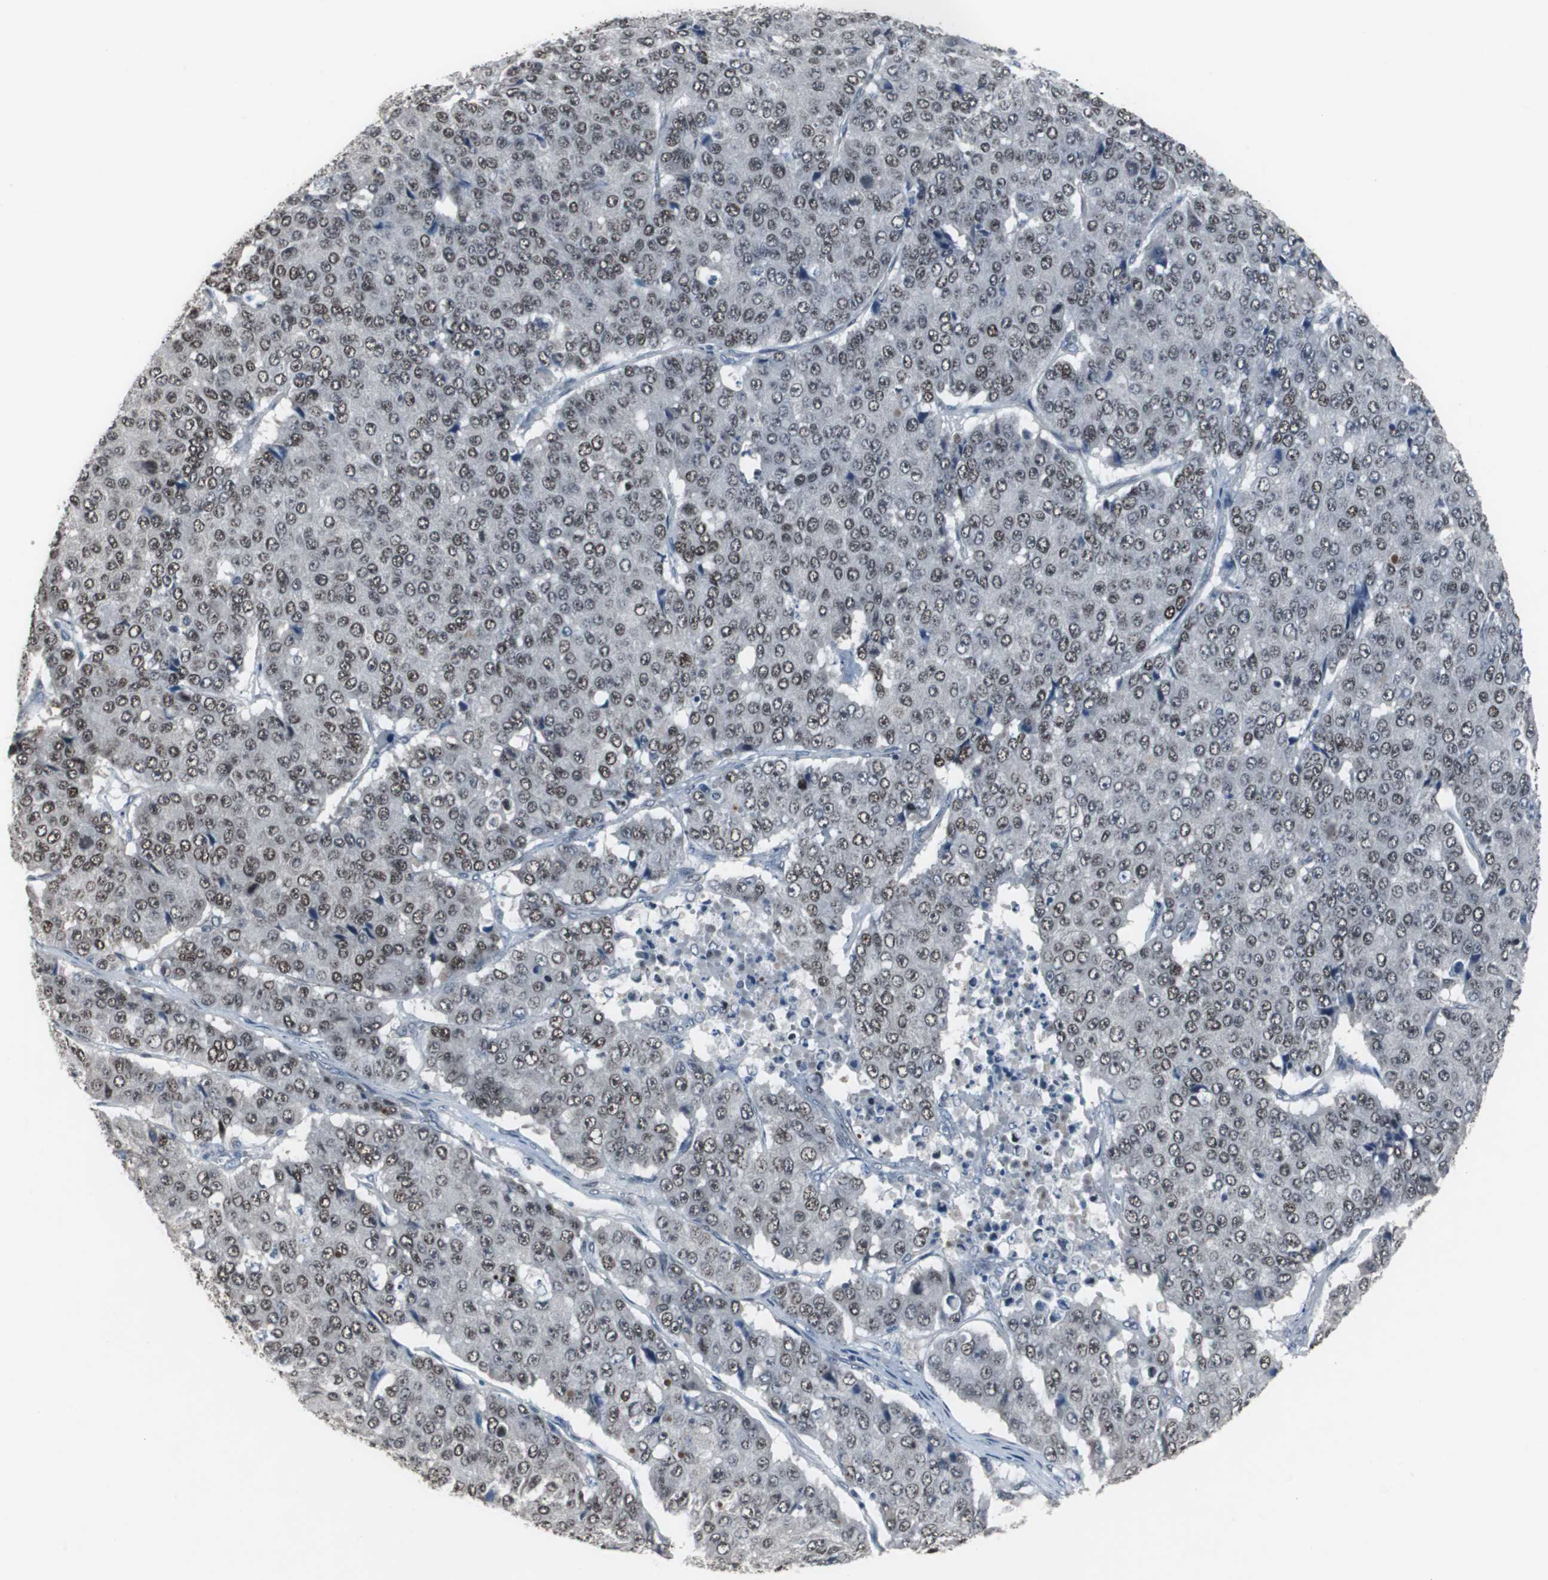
{"staining": {"intensity": "moderate", "quantity": ">75%", "location": "nuclear"}, "tissue": "pancreatic cancer", "cell_type": "Tumor cells", "image_type": "cancer", "snomed": [{"axis": "morphology", "description": "Adenocarcinoma, NOS"}, {"axis": "topography", "description": "Pancreas"}], "caption": "Approximately >75% of tumor cells in pancreatic cancer reveal moderate nuclear protein positivity as visualized by brown immunohistochemical staining.", "gene": "FOXP4", "patient": {"sex": "male", "age": 50}}